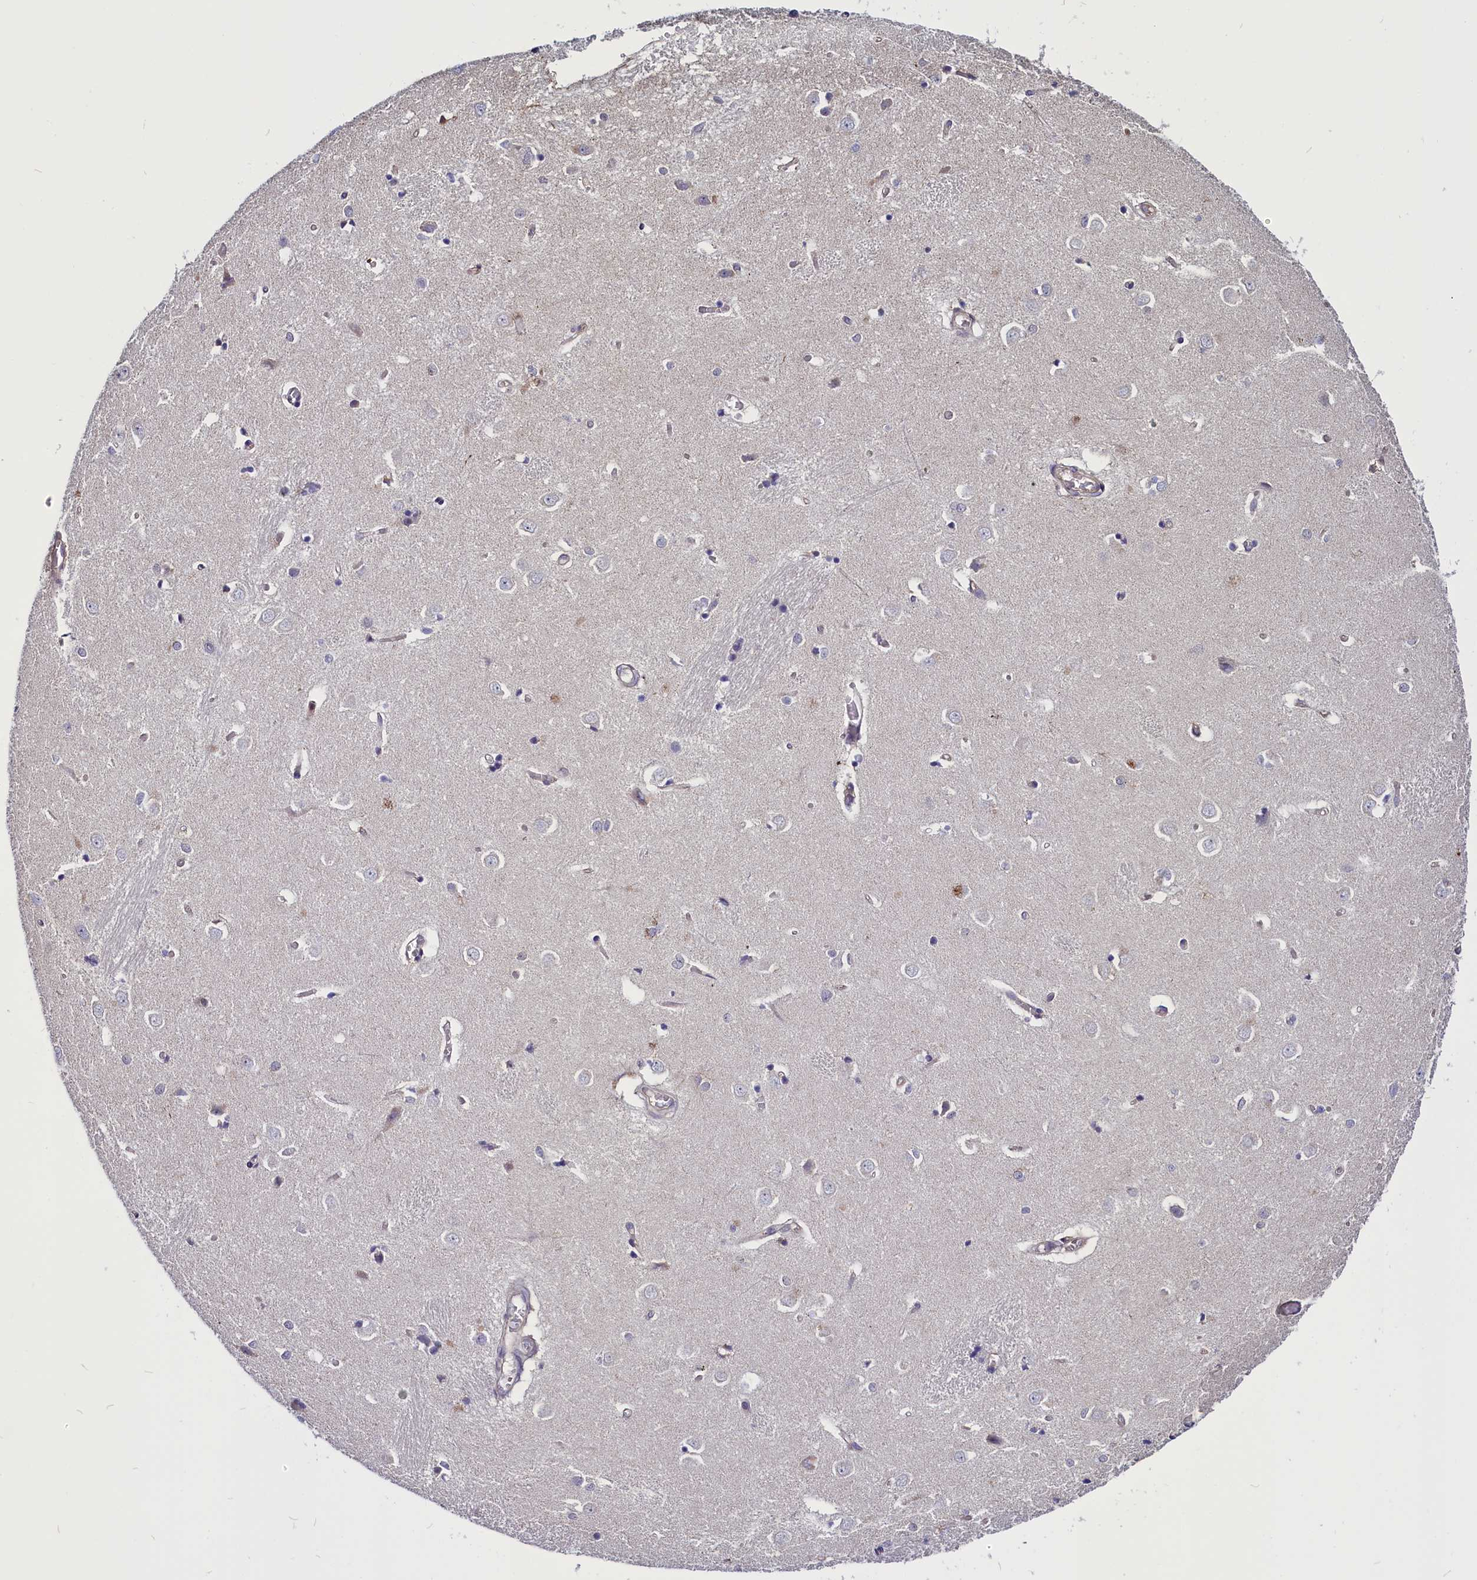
{"staining": {"intensity": "negative", "quantity": "none", "location": "none"}, "tissue": "caudate", "cell_type": "Glial cells", "image_type": "normal", "snomed": [{"axis": "morphology", "description": "Normal tissue, NOS"}, {"axis": "topography", "description": "Lateral ventricle wall"}], "caption": "This is a photomicrograph of immunohistochemistry (IHC) staining of normal caudate, which shows no staining in glial cells.", "gene": "PDILT", "patient": {"sex": "male", "age": 37}}